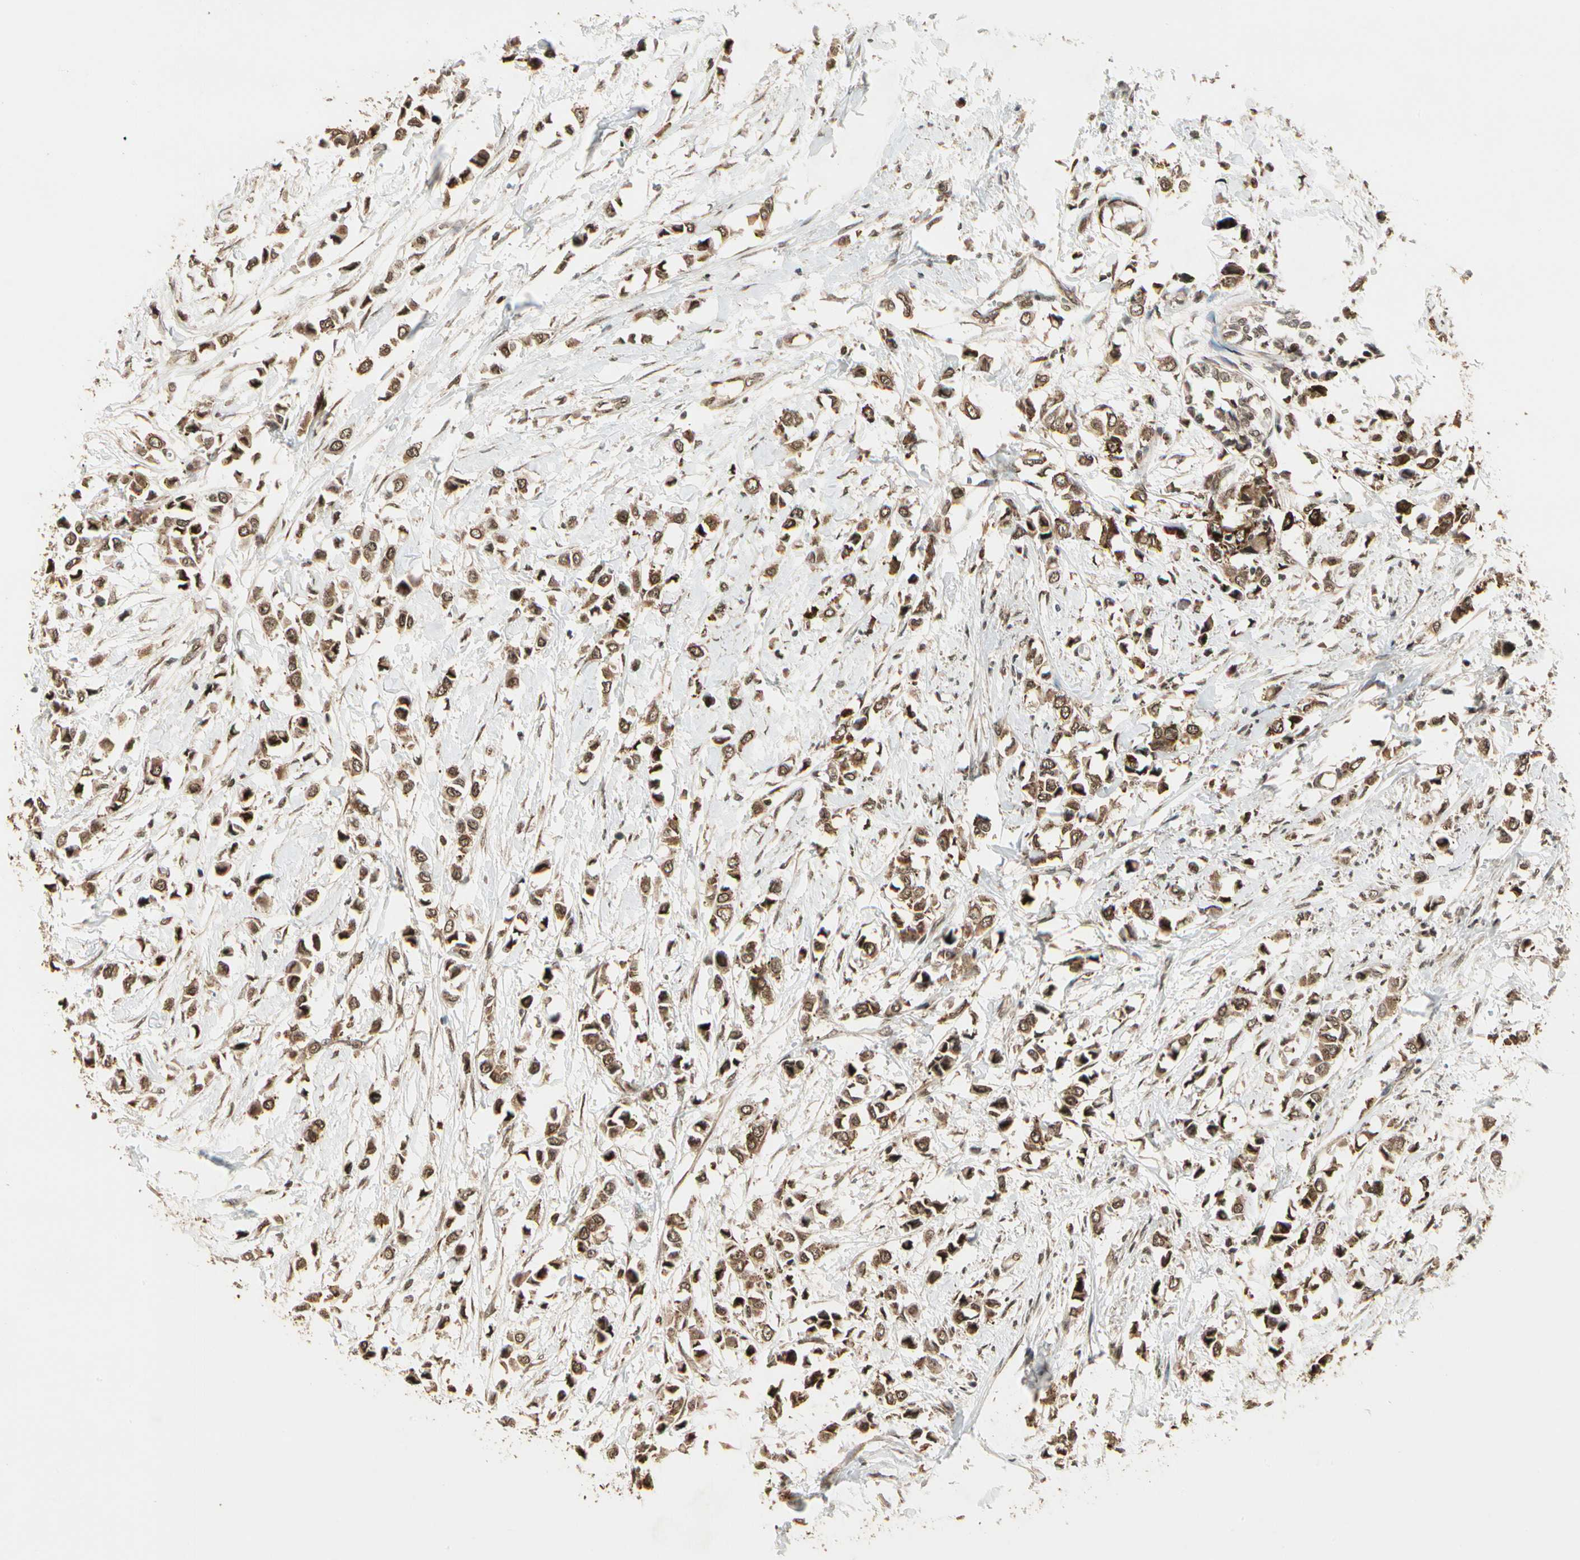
{"staining": {"intensity": "moderate", "quantity": ">75%", "location": "cytoplasmic/membranous"}, "tissue": "breast cancer", "cell_type": "Tumor cells", "image_type": "cancer", "snomed": [{"axis": "morphology", "description": "Lobular carcinoma"}, {"axis": "topography", "description": "Breast"}], "caption": "Immunohistochemistry staining of breast cancer, which demonstrates medium levels of moderate cytoplasmic/membranous positivity in approximately >75% of tumor cells indicating moderate cytoplasmic/membranous protein staining. The staining was performed using DAB (brown) for protein detection and nuclei were counterstained in hematoxylin (blue).", "gene": "GLUL", "patient": {"sex": "female", "age": 51}}